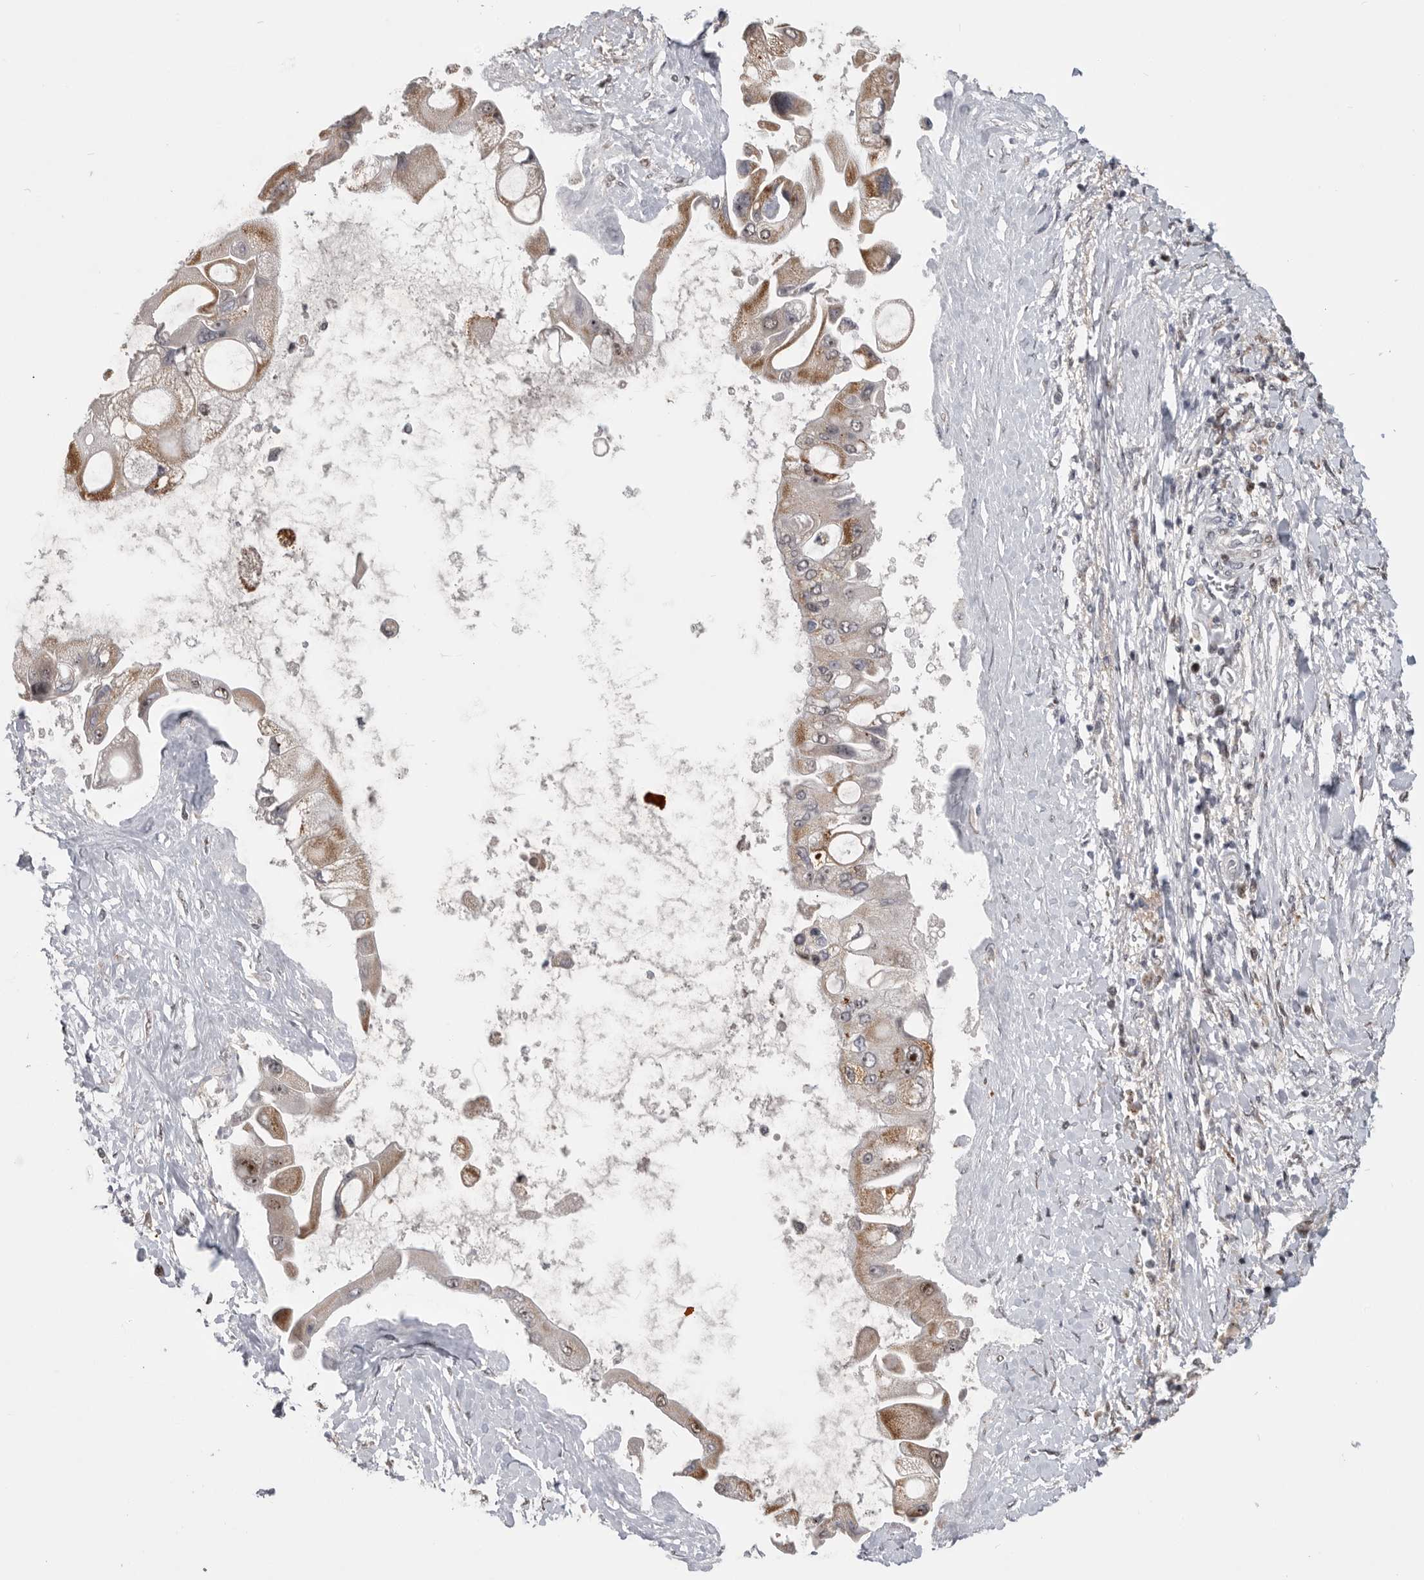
{"staining": {"intensity": "moderate", "quantity": "25%-75%", "location": "cytoplasmic/membranous,nuclear"}, "tissue": "liver cancer", "cell_type": "Tumor cells", "image_type": "cancer", "snomed": [{"axis": "morphology", "description": "Cholangiocarcinoma"}, {"axis": "topography", "description": "Liver"}], "caption": "A histopathology image of human liver cancer stained for a protein exhibits moderate cytoplasmic/membranous and nuclear brown staining in tumor cells.", "gene": "PCMTD1", "patient": {"sex": "male", "age": 50}}